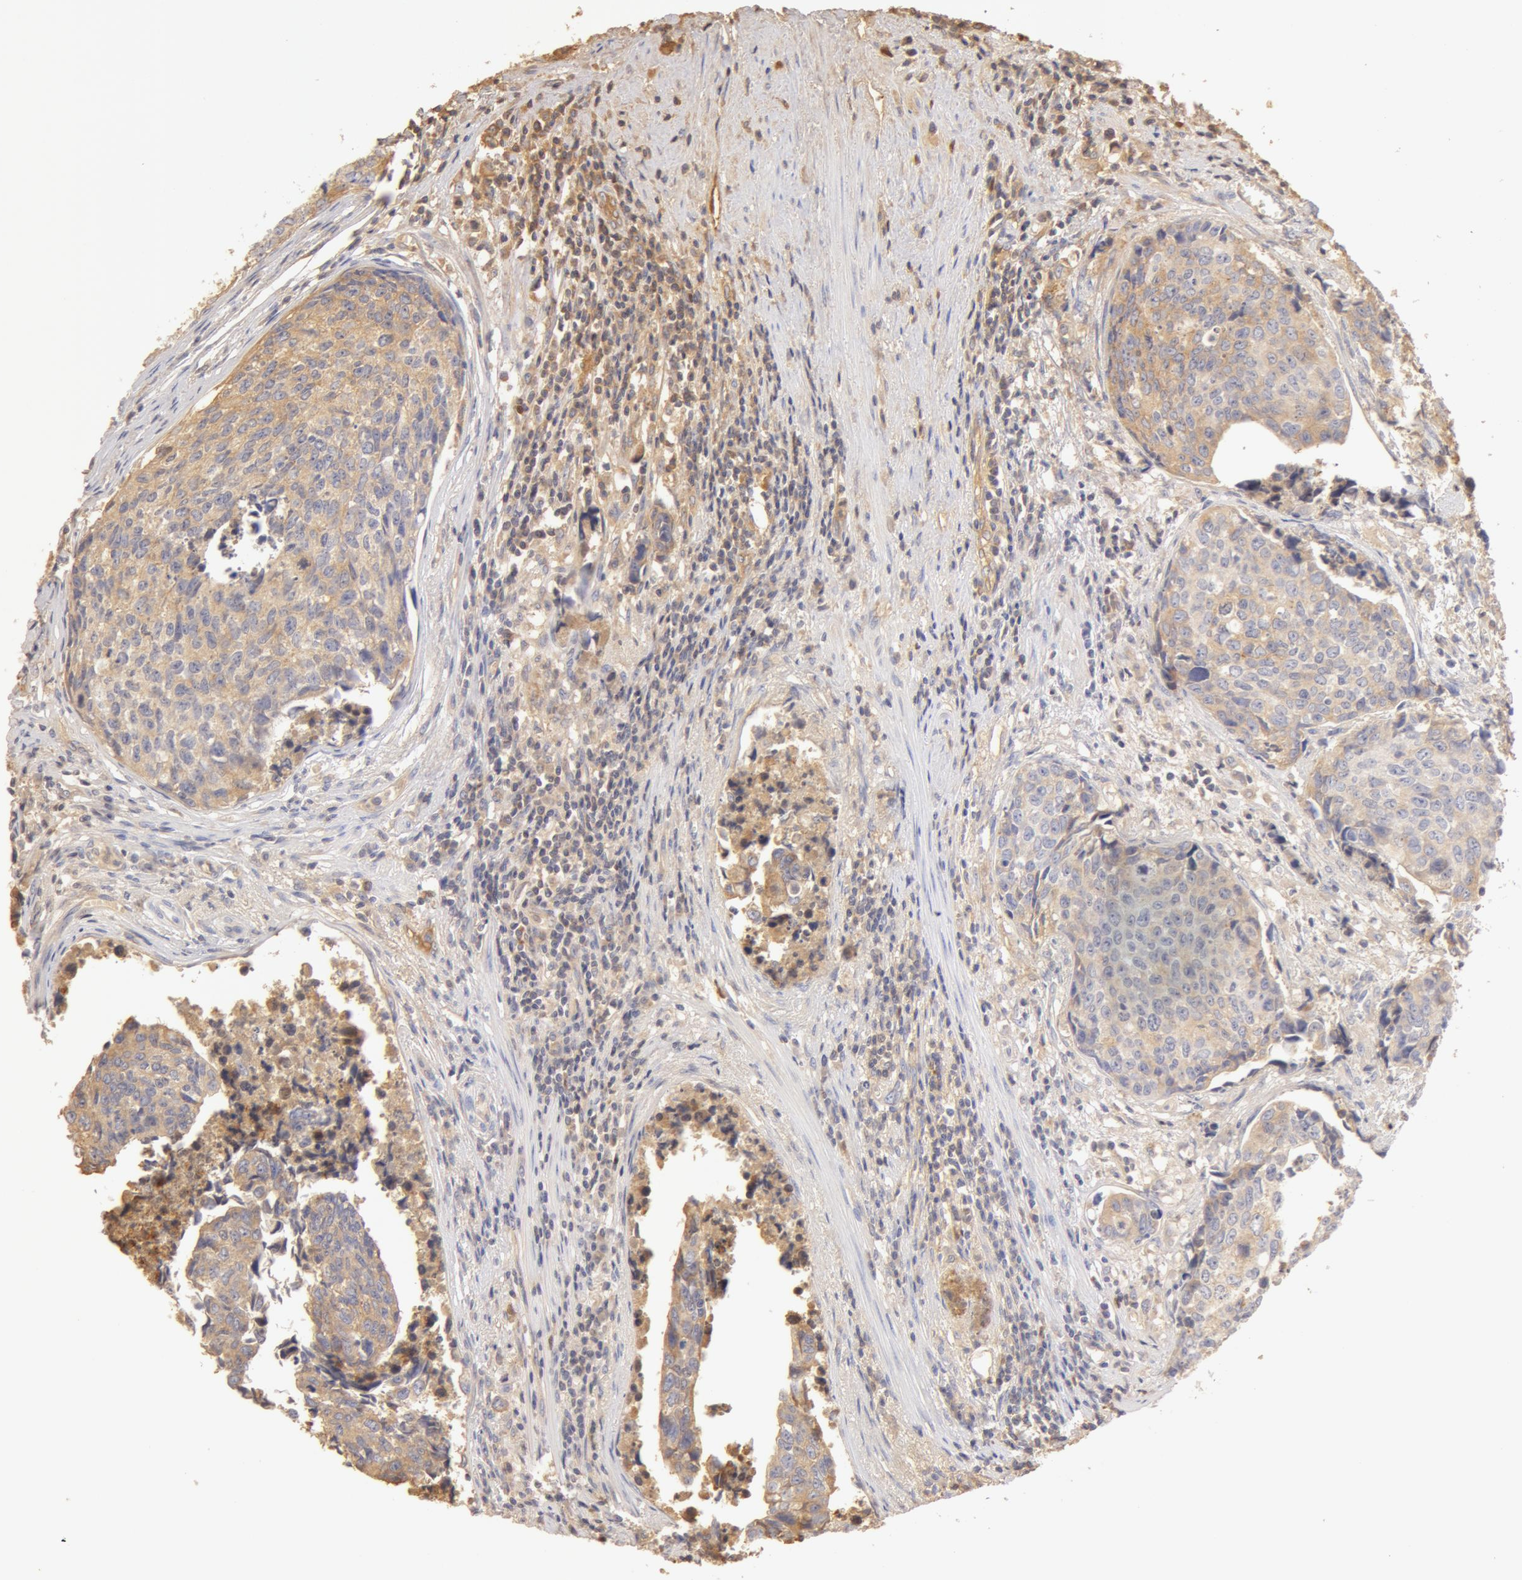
{"staining": {"intensity": "weak", "quantity": ">75%", "location": "cytoplasmic/membranous"}, "tissue": "urothelial cancer", "cell_type": "Tumor cells", "image_type": "cancer", "snomed": [{"axis": "morphology", "description": "Urothelial carcinoma, High grade"}, {"axis": "topography", "description": "Urinary bladder"}], "caption": "A brown stain shows weak cytoplasmic/membranous expression of a protein in human urothelial cancer tumor cells.", "gene": "TF", "patient": {"sex": "male", "age": 81}}